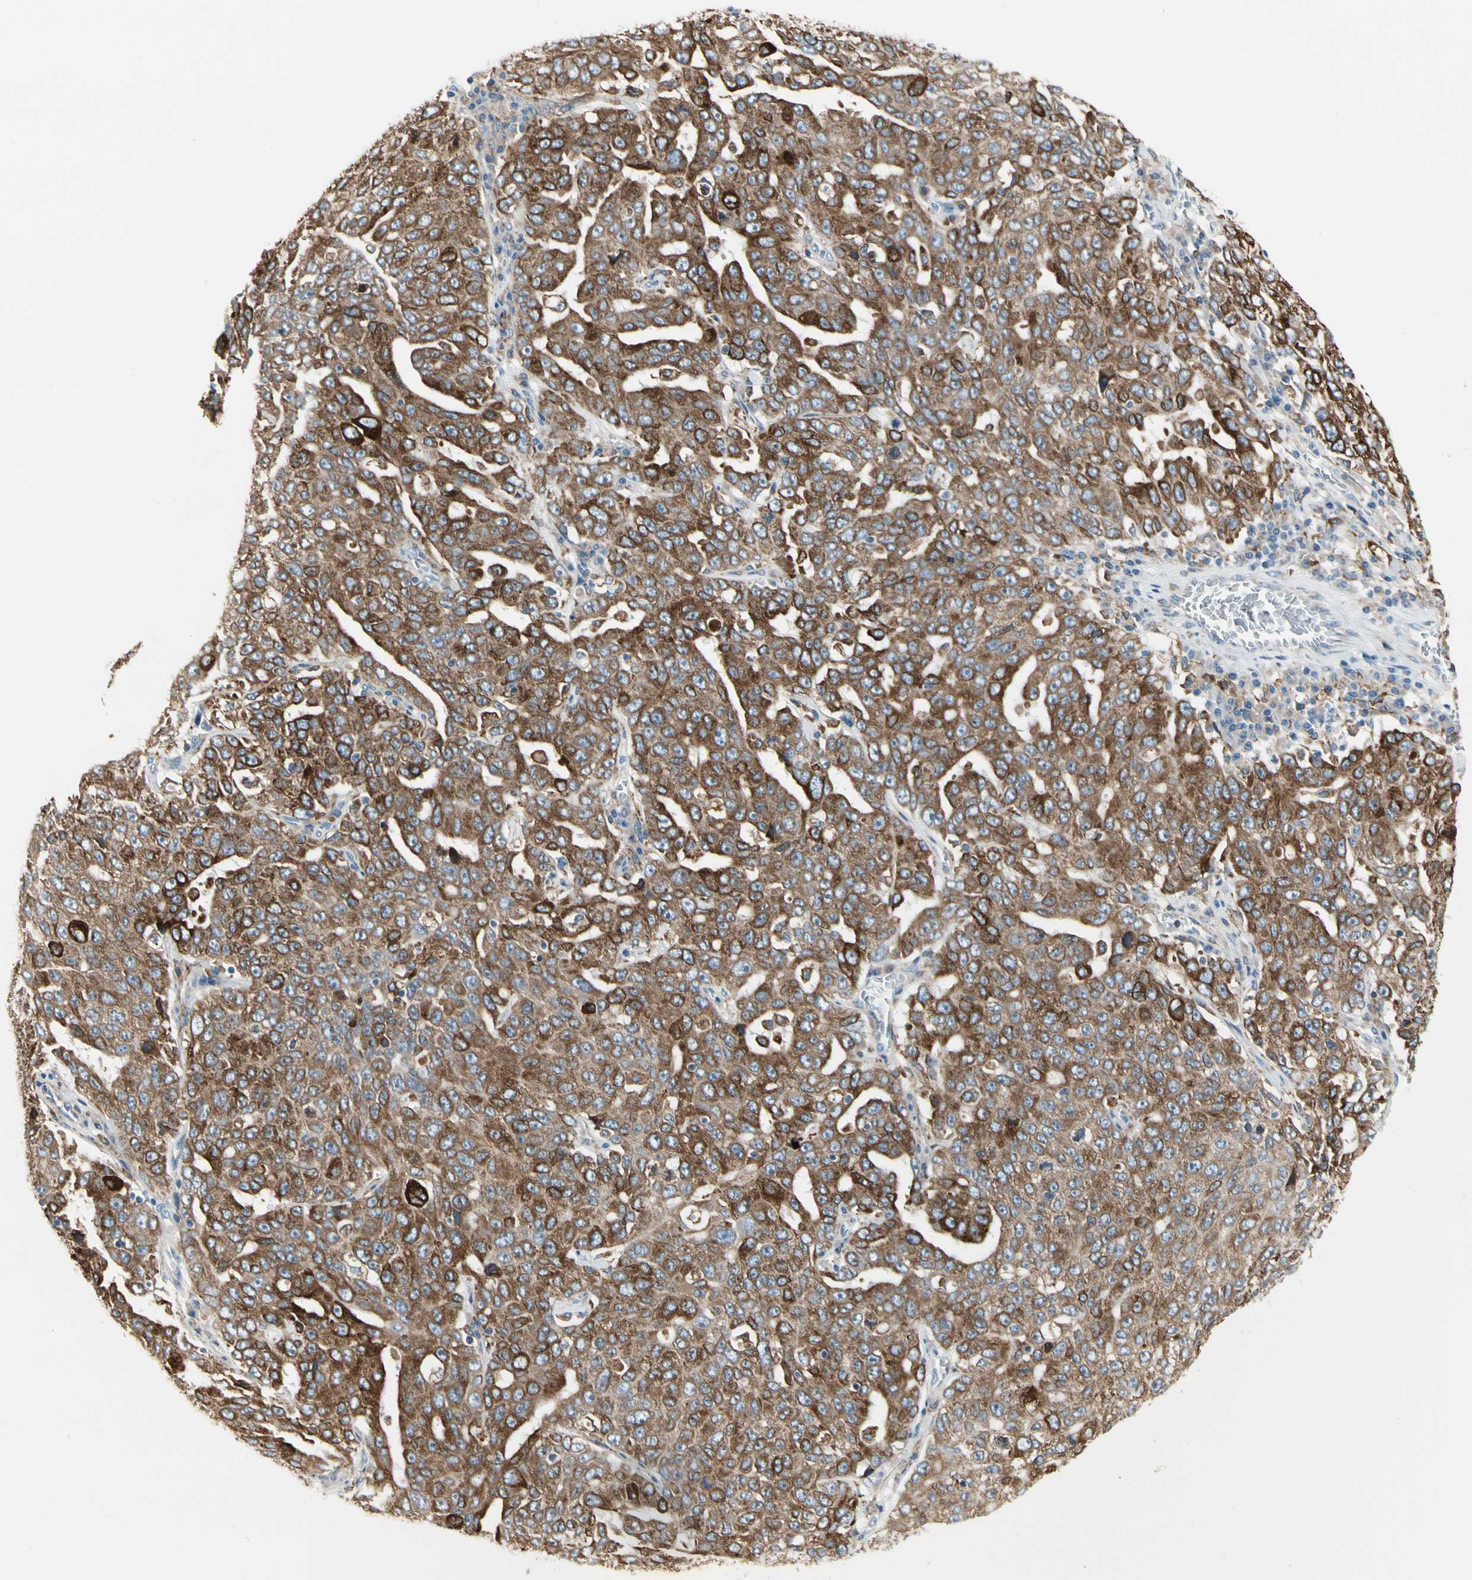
{"staining": {"intensity": "strong", "quantity": ">75%", "location": "cytoplasmic/membranous"}, "tissue": "ovarian cancer", "cell_type": "Tumor cells", "image_type": "cancer", "snomed": [{"axis": "morphology", "description": "Carcinoma, endometroid"}, {"axis": "topography", "description": "Ovary"}], "caption": "Ovarian cancer tissue displays strong cytoplasmic/membranous expression in approximately >75% of tumor cells, visualized by immunohistochemistry.", "gene": "LRPAP1", "patient": {"sex": "female", "age": 62}}